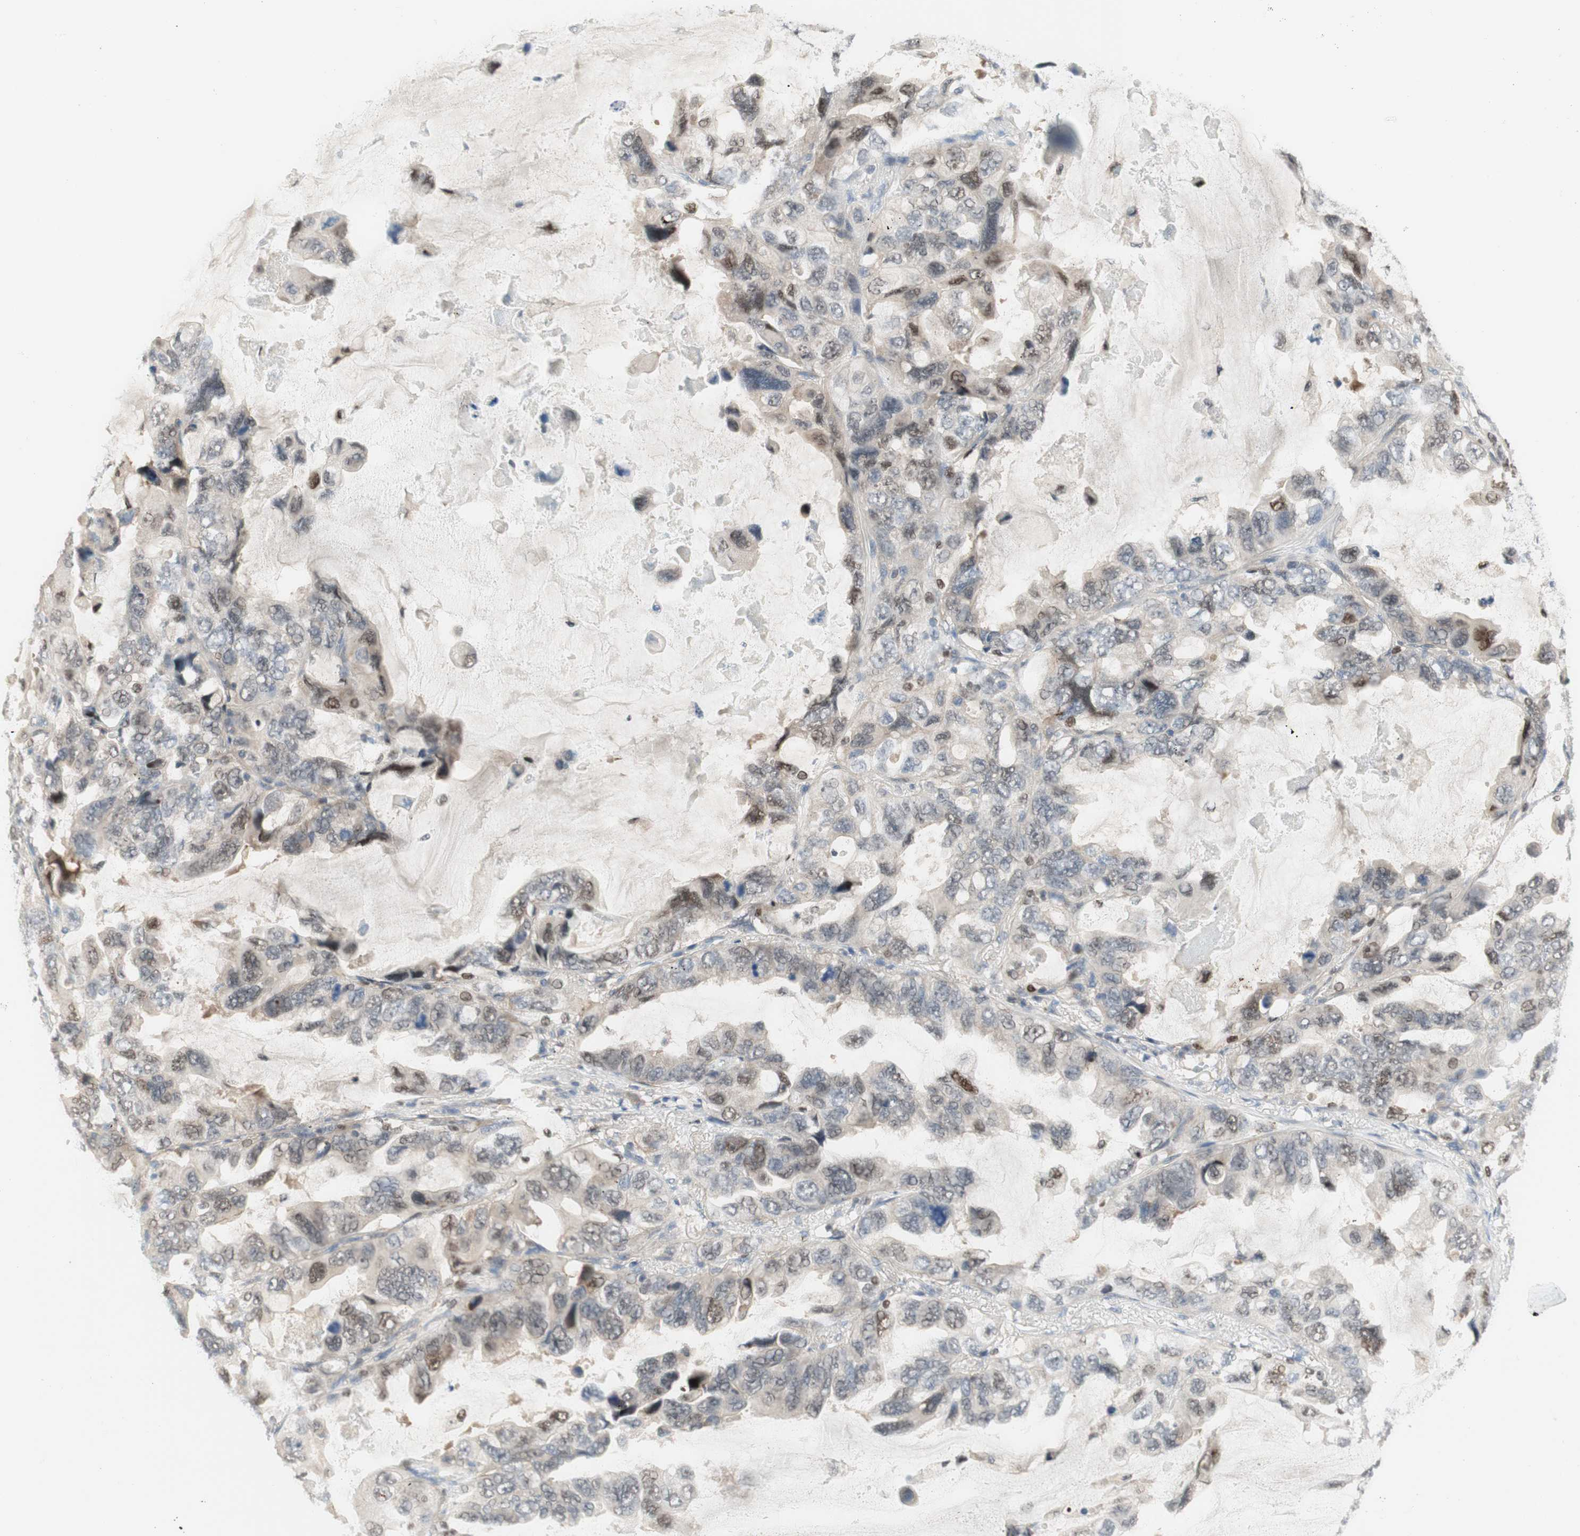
{"staining": {"intensity": "weak", "quantity": "25%-75%", "location": "nuclear"}, "tissue": "lung cancer", "cell_type": "Tumor cells", "image_type": "cancer", "snomed": [{"axis": "morphology", "description": "Squamous cell carcinoma, NOS"}, {"axis": "topography", "description": "Lung"}], "caption": "Weak nuclear protein expression is seen in about 25%-75% of tumor cells in lung cancer.", "gene": "RFNG", "patient": {"sex": "female", "age": 73}}